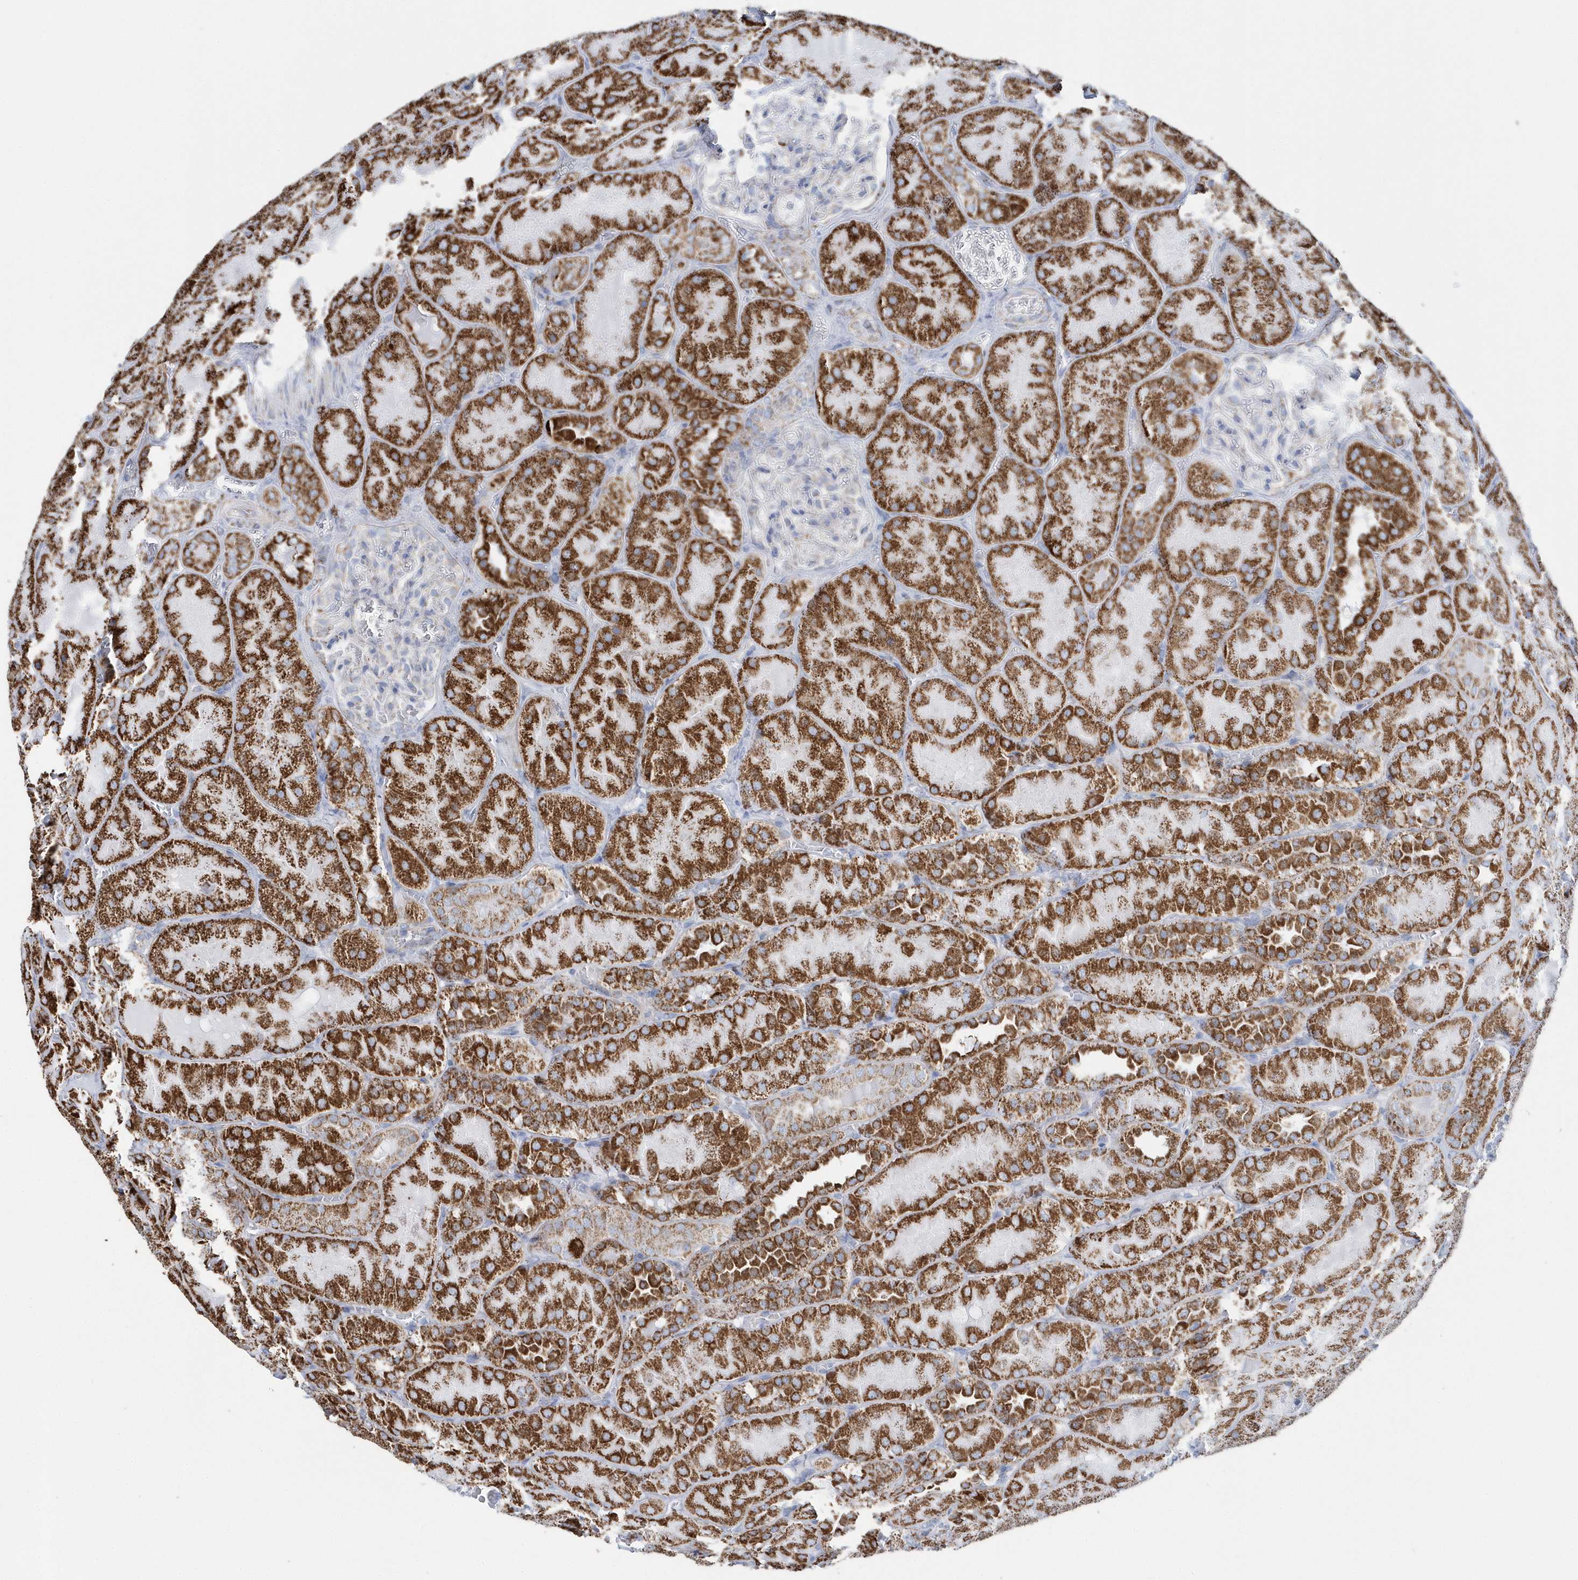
{"staining": {"intensity": "negative", "quantity": "none", "location": "none"}, "tissue": "kidney", "cell_type": "Cells in glomeruli", "image_type": "normal", "snomed": [{"axis": "morphology", "description": "Normal tissue, NOS"}, {"axis": "topography", "description": "Kidney"}], "caption": "This is an immunohistochemistry image of unremarkable human kidney. There is no staining in cells in glomeruli.", "gene": "TMCO6", "patient": {"sex": "male", "age": 28}}